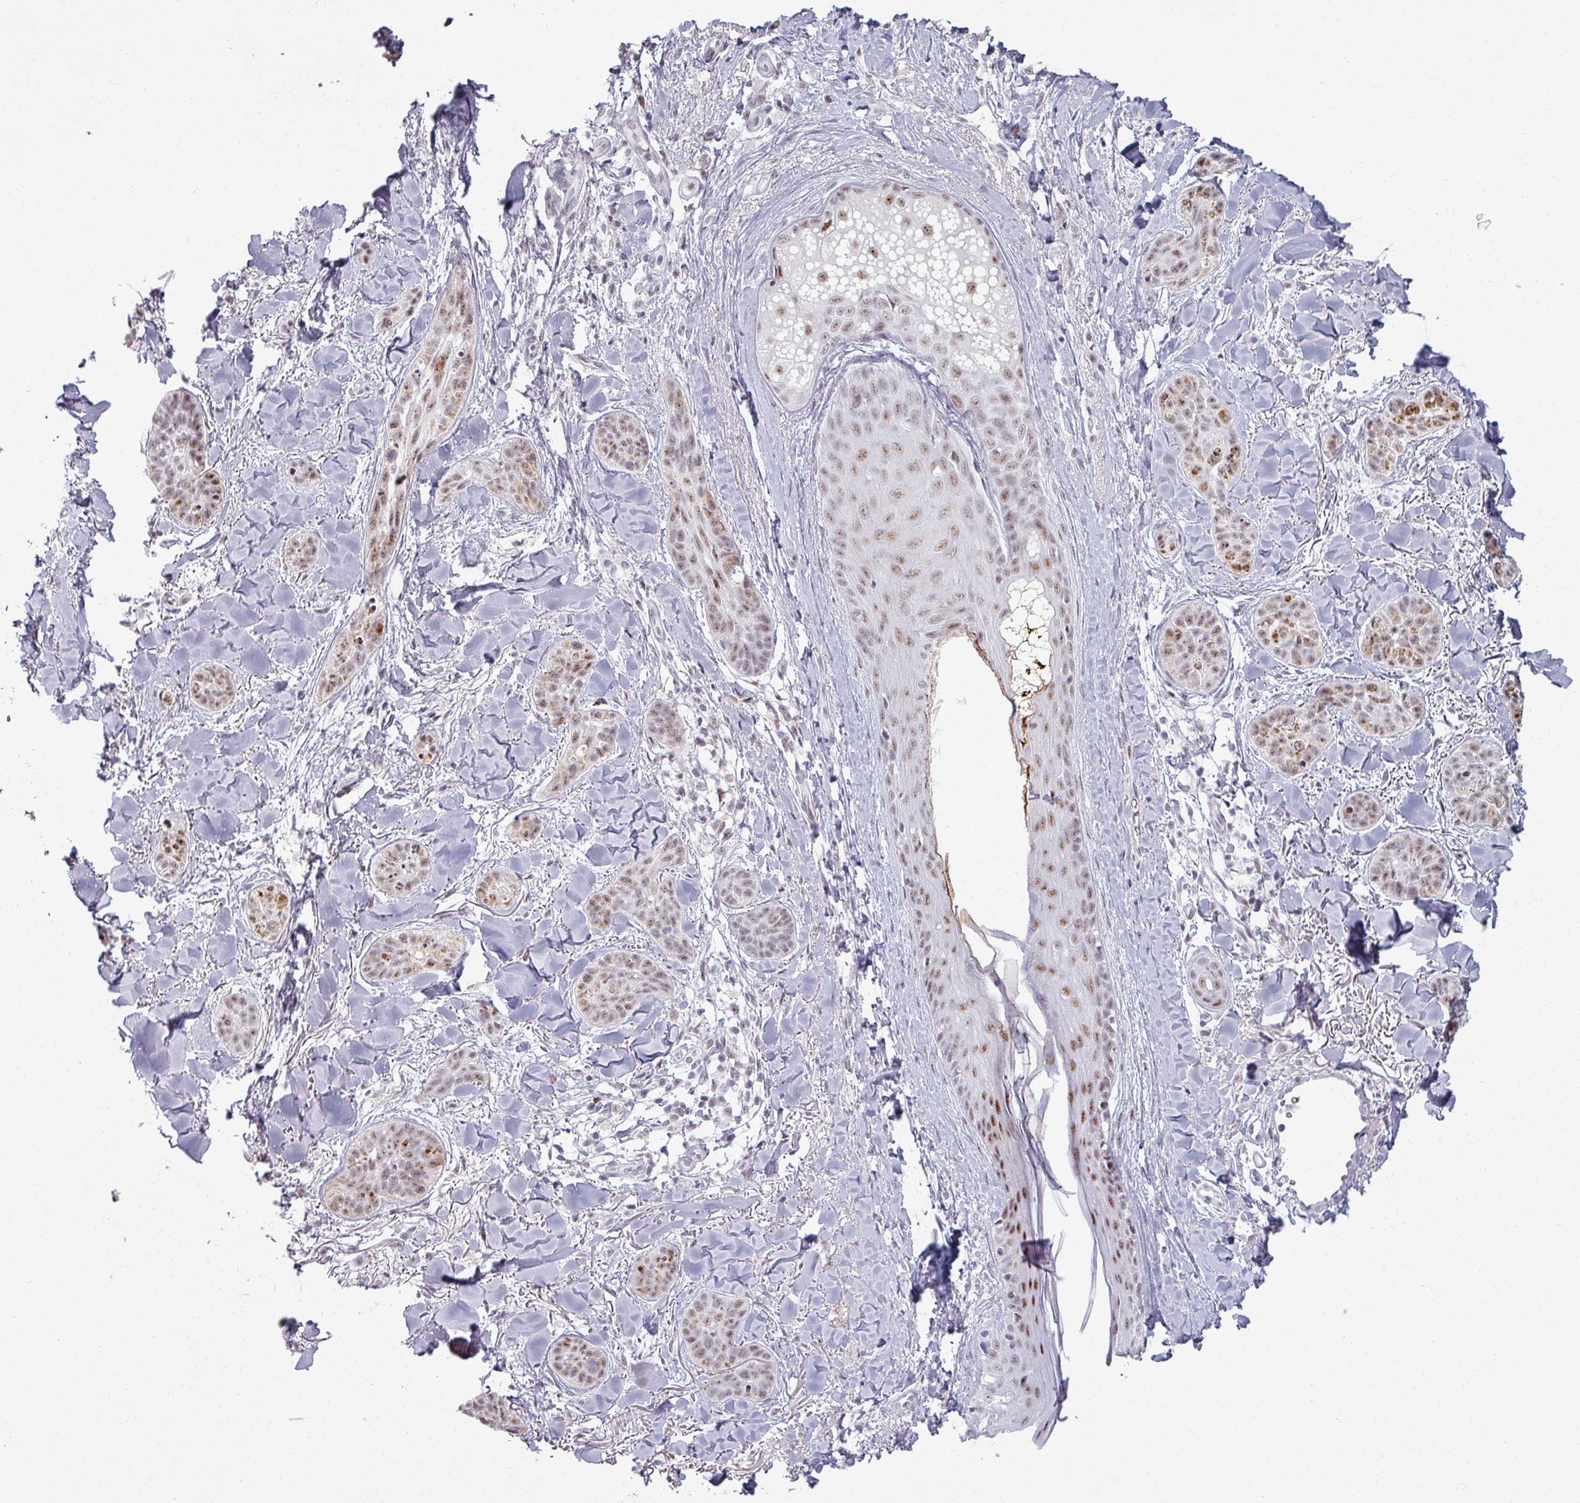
{"staining": {"intensity": "moderate", "quantity": ">75%", "location": "nuclear"}, "tissue": "skin cancer", "cell_type": "Tumor cells", "image_type": "cancer", "snomed": [{"axis": "morphology", "description": "Basal cell carcinoma"}, {"axis": "topography", "description": "Skin"}], "caption": "Tumor cells display moderate nuclear expression in about >75% of cells in skin cancer. (brown staining indicates protein expression, while blue staining denotes nuclei).", "gene": "NCOR1", "patient": {"sex": "male", "age": 52}}